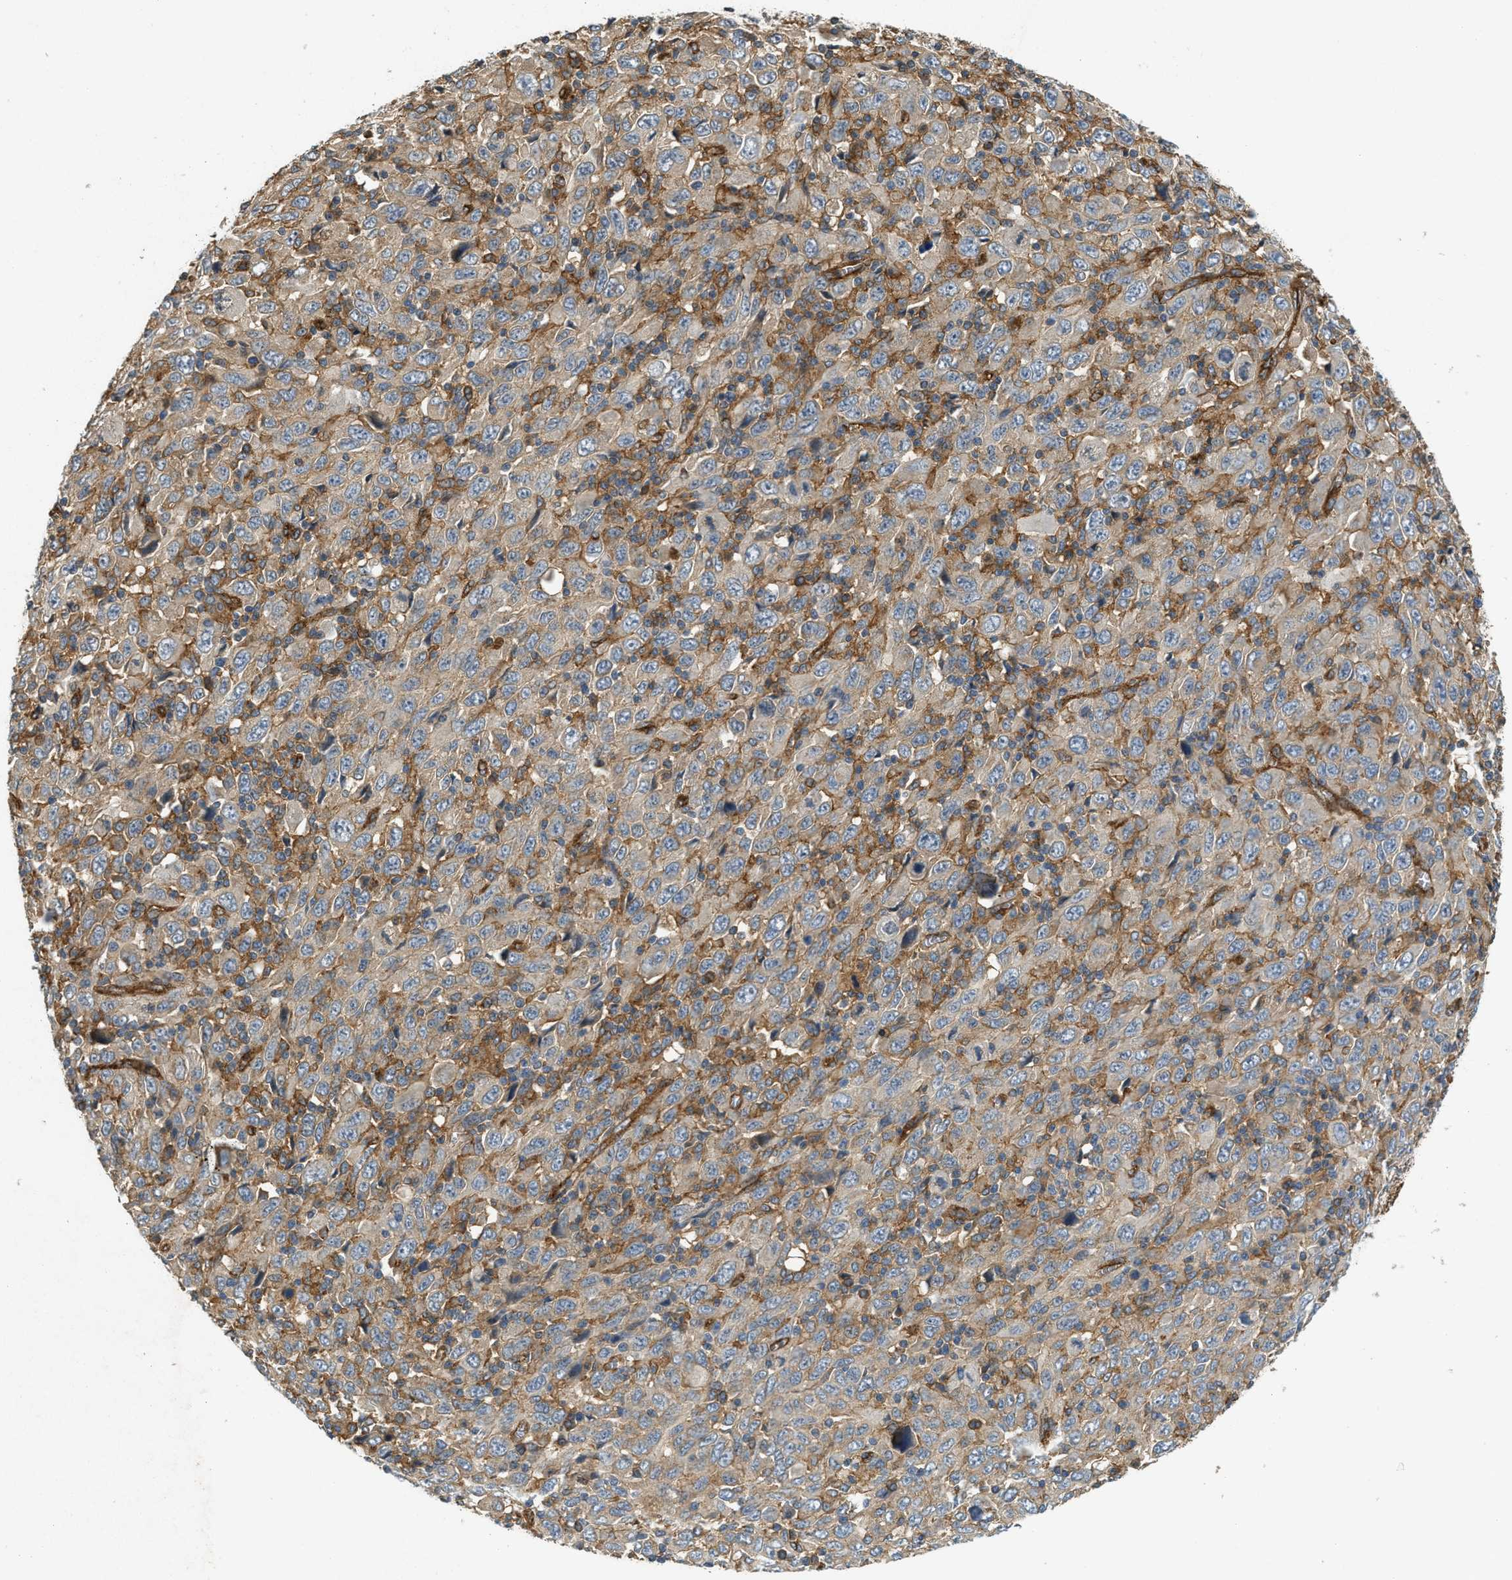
{"staining": {"intensity": "weak", "quantity": "25%-75%", "location": "cytoplasmic/membranous"}, "tissue": "melanoma", "cell_type": "Tumor cells", "image_type": "cancer", "snomed": [{"axis": "morphology", "description": "Malignant melanoma, Metastatic site"}, {"axis": "topography", "description": "Skin"}], "caption": "Tumor cells exhibit weak cytoplasmic/membranous expression in about 25%-75% of cells in melanoma. (DAB (3,3'-diaminobenzidine) IHC with brightfield microscopy, high magnification).", "gene": "HIP1", "patient": {"sex": "female", "age": 56}}